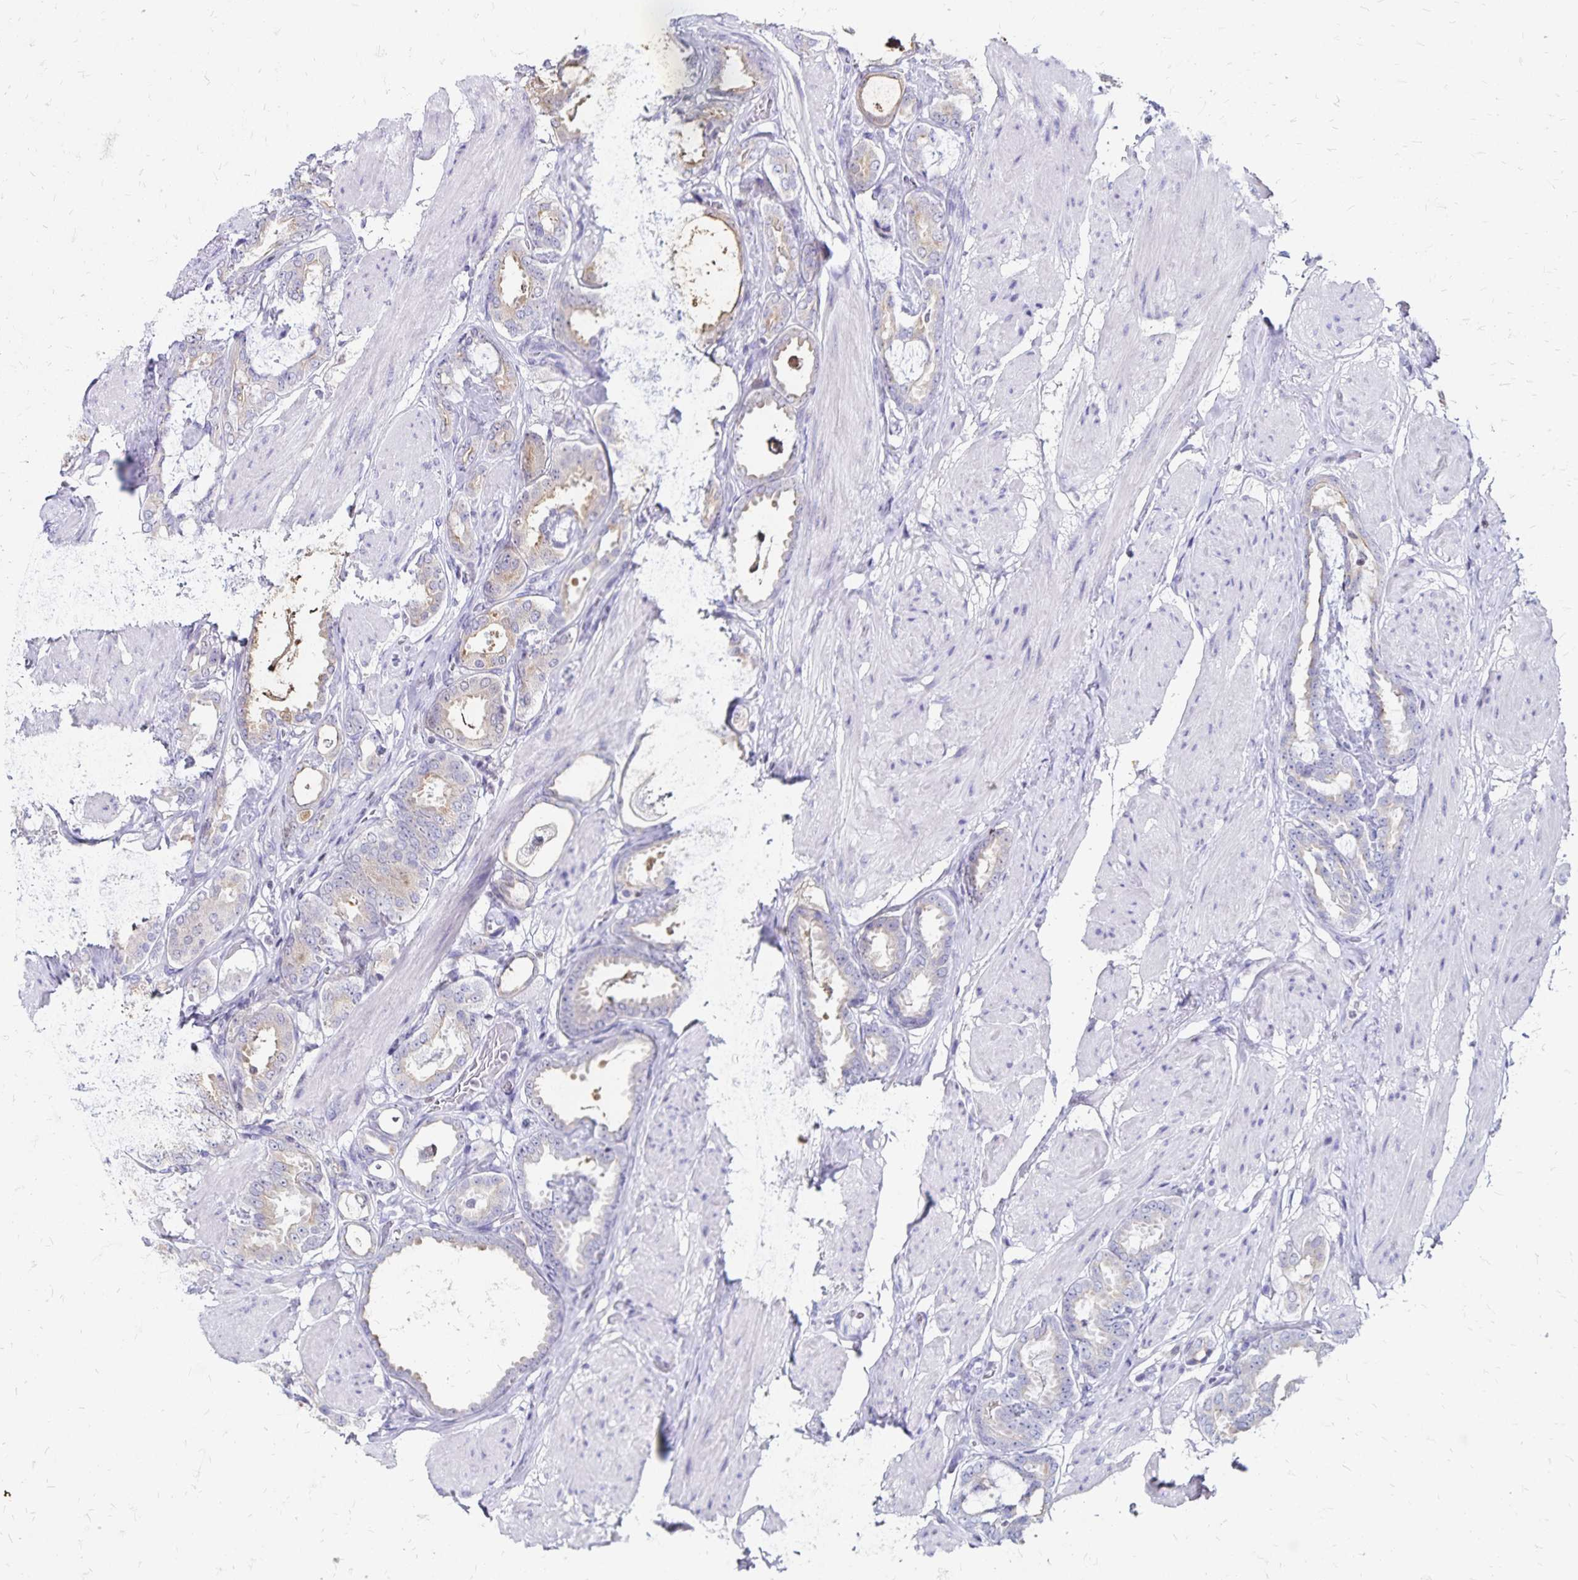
{"staining": {"intensity": "weak", "quantity": "<25%", "location": "cytoplasmic/membranous"}, "tissue": "prostate cancer", "cell_type": "Tumor cells", "image_type": "cancer", "snomed": [{"axis": "morphology", "description": "Adenocarcinoma, High grade"}, {"axis": "topography", "description": "Prostate"}], "caption": "This is an immunohistochemistry photomicrograph of human prostate cancer. There is no positivity in tumor cells.", "gene": "IKZF1", "patient": {"sex": "male", "age": 63}}